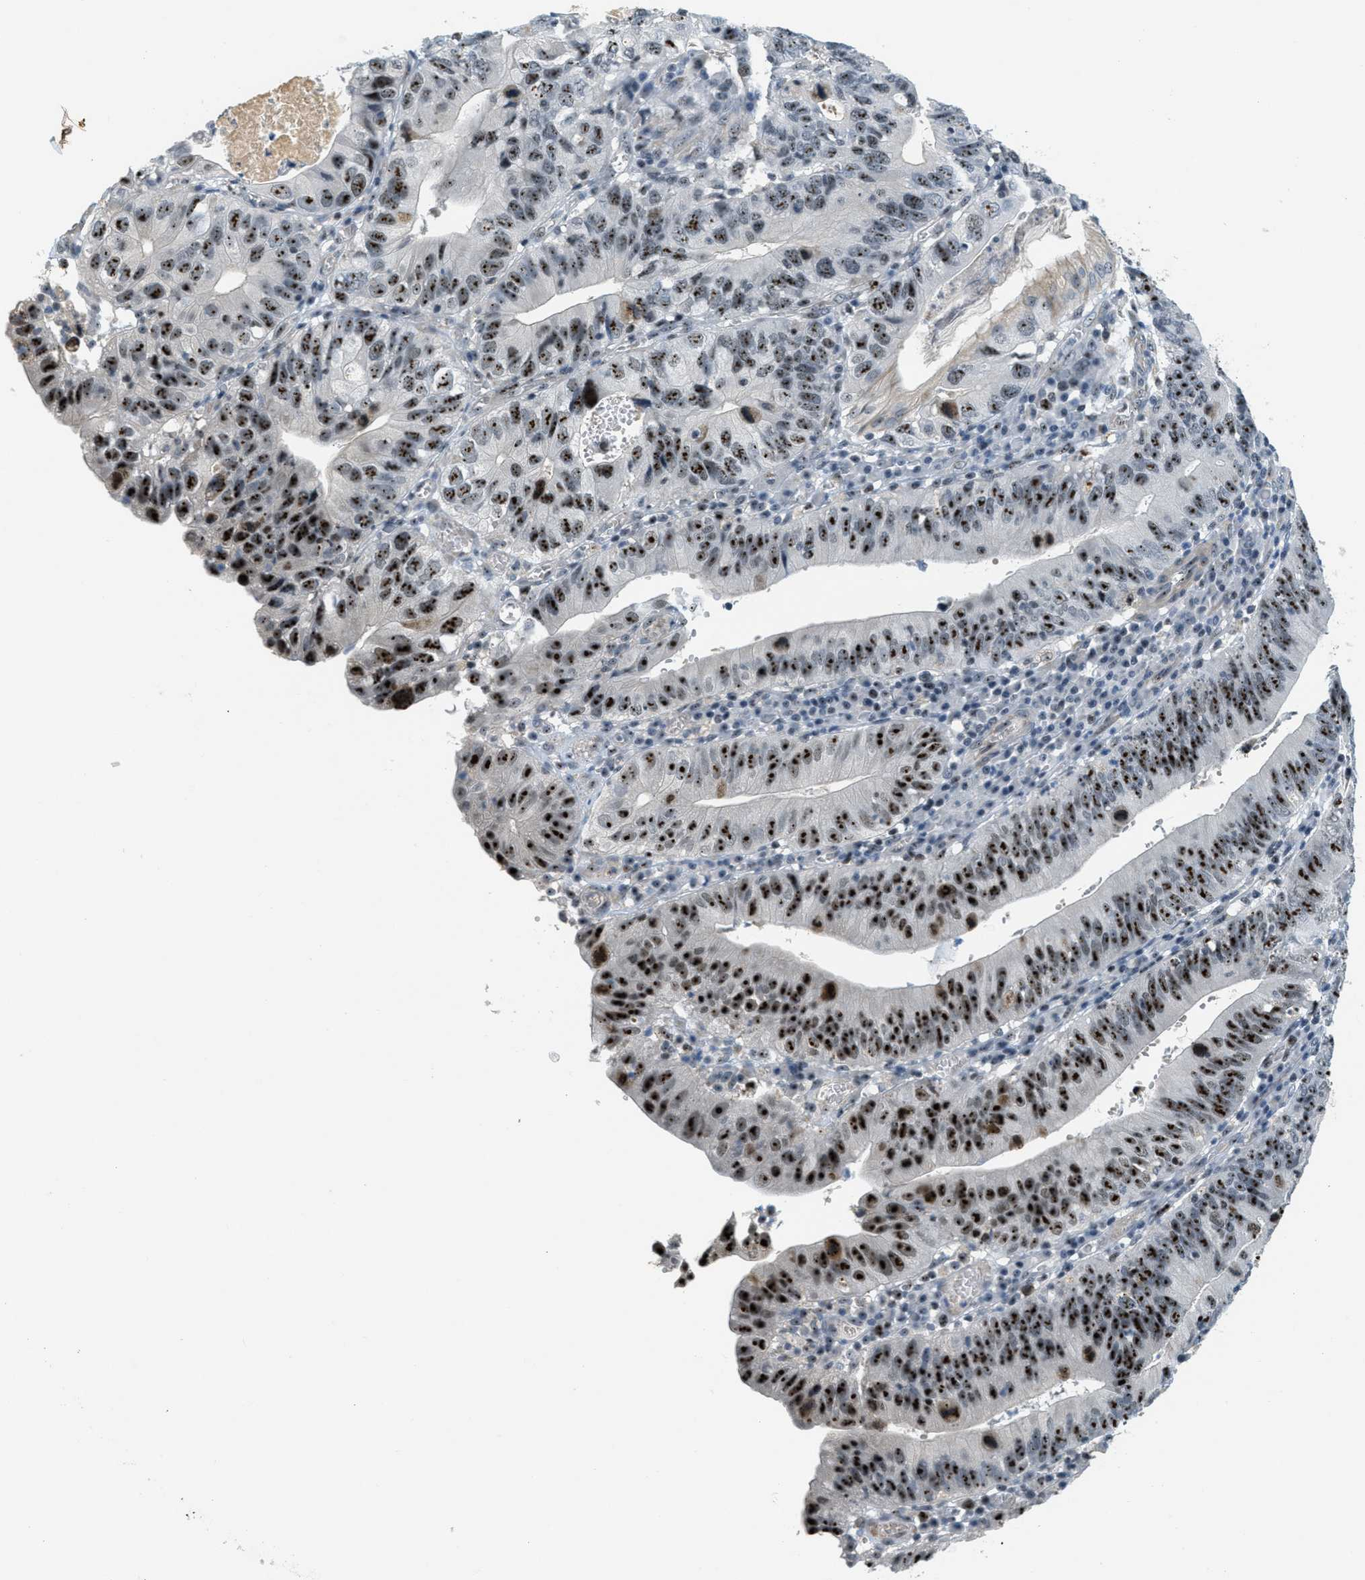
{"staining": {"intensity": "strong", "quantity": "25%-75%", "location": "nuclear"}, "tissue": "stomach cancer", "cell_type": "Tumor cells", "image_type": "cancer", "snomed": [{"axis": "morphology", "description": "Adenocarcinoma, NOS"}, {"axis": "topography", "description": "Stomach"}], "caption": "Stomach adenocarcinoma stained for a protein (brown) displays strong nuclear positive staining in about 25%-75% of tumor cells.", "gene": "DDX47", "patient": {"sex": "male", "age": 59}}